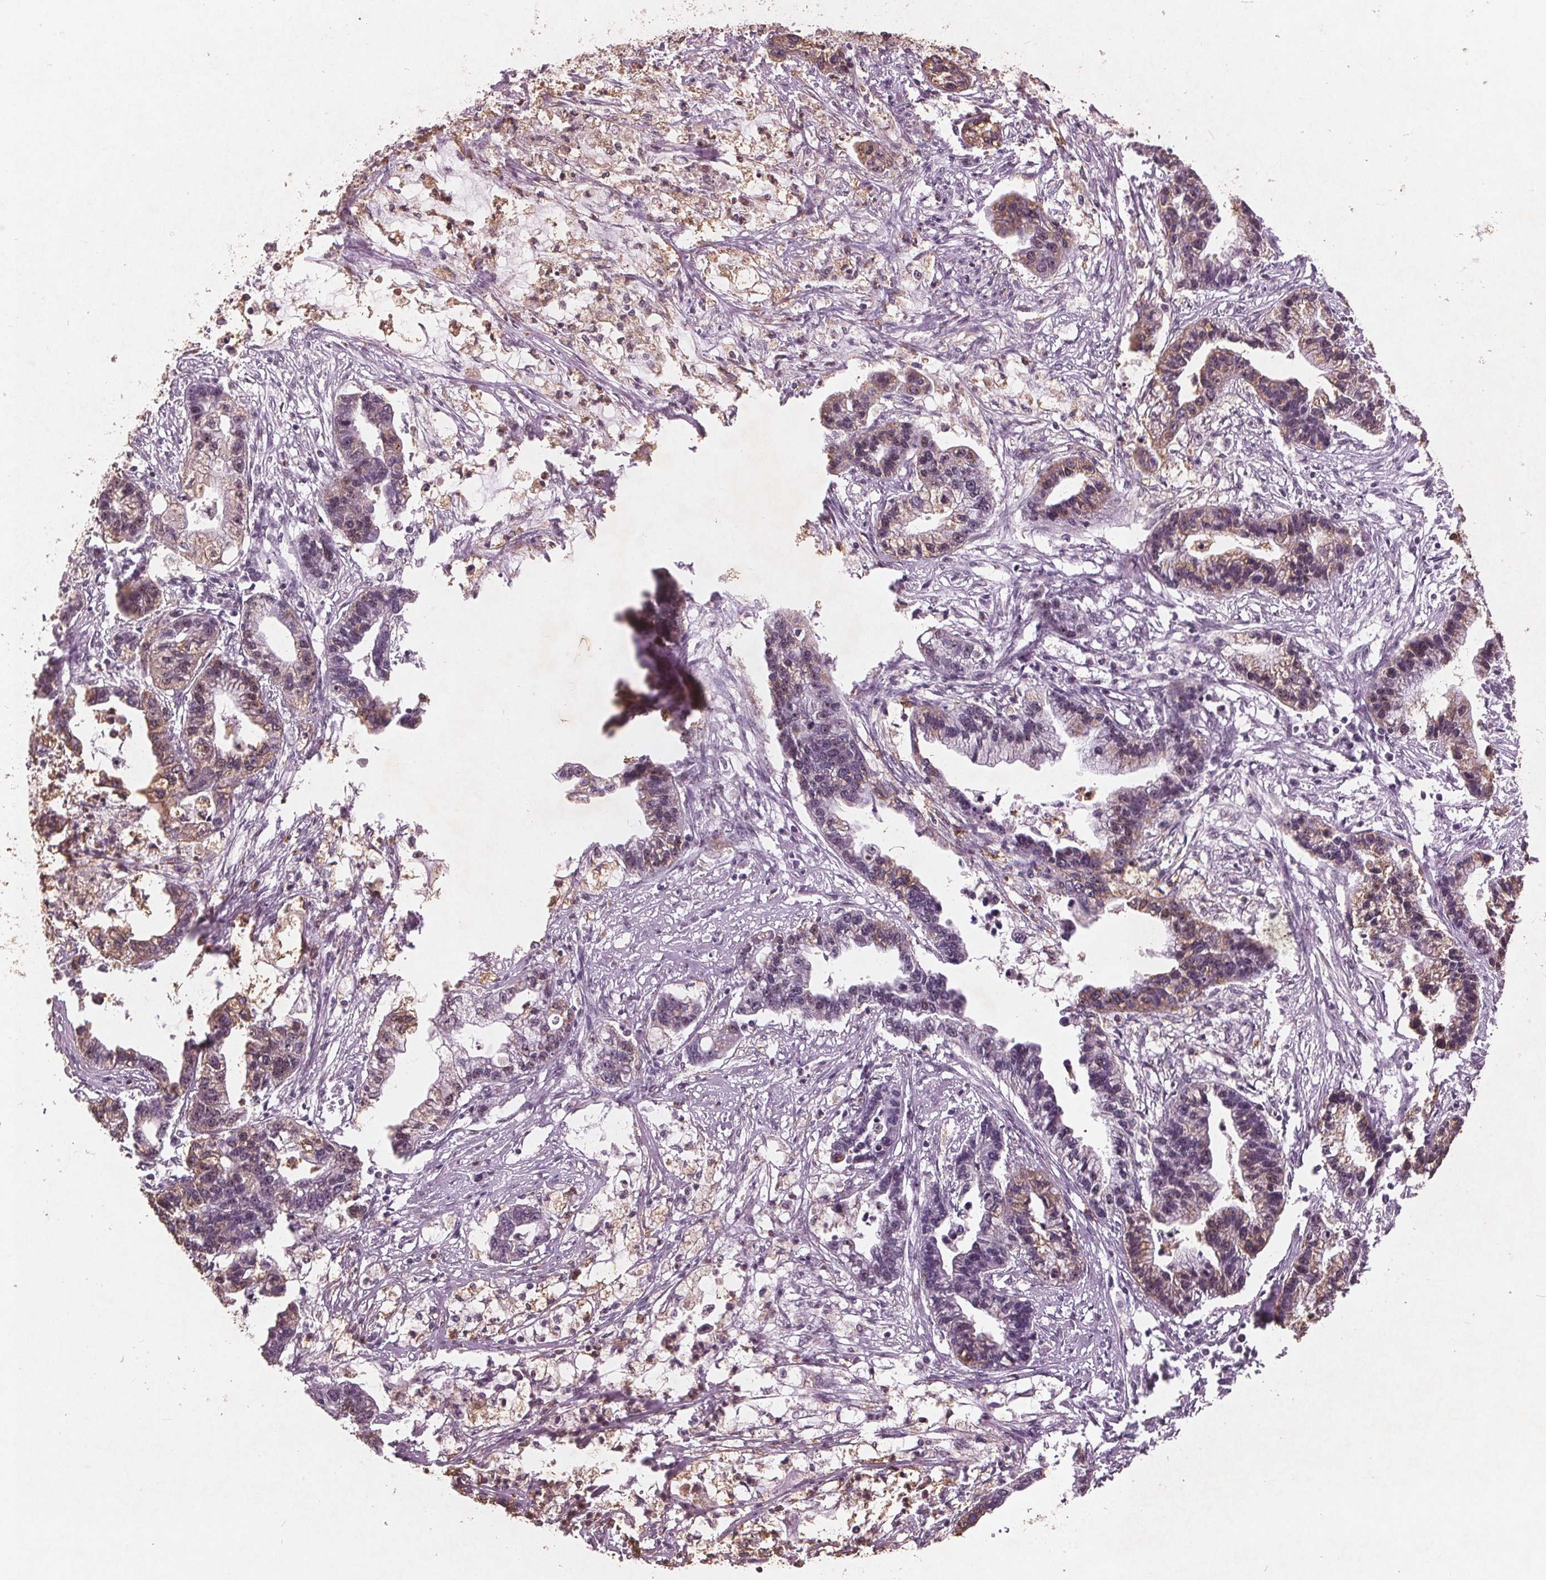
{"staining": {"intensity": "weak", "quantity": ">75%", "location": "cytoplasmic/membranous,nuclear"}, "tissue": "stomach cancer", "cell_type": "Tumor cells", "image_type": "cancer", "snomed": [{"axis": "morphology", "description": "Adenocarcinoma, NOS"}, {"axis": "topography", "description": "Stomach"}], "caption": "Tumor cells display low levels of weak cytoplasmic/membranous and nuclear positivity in approximately >75% of cells in stomach adenocarcinoma.", "gene": "RPS6KA2", "patient": {"sex": "male", "age": 83}}